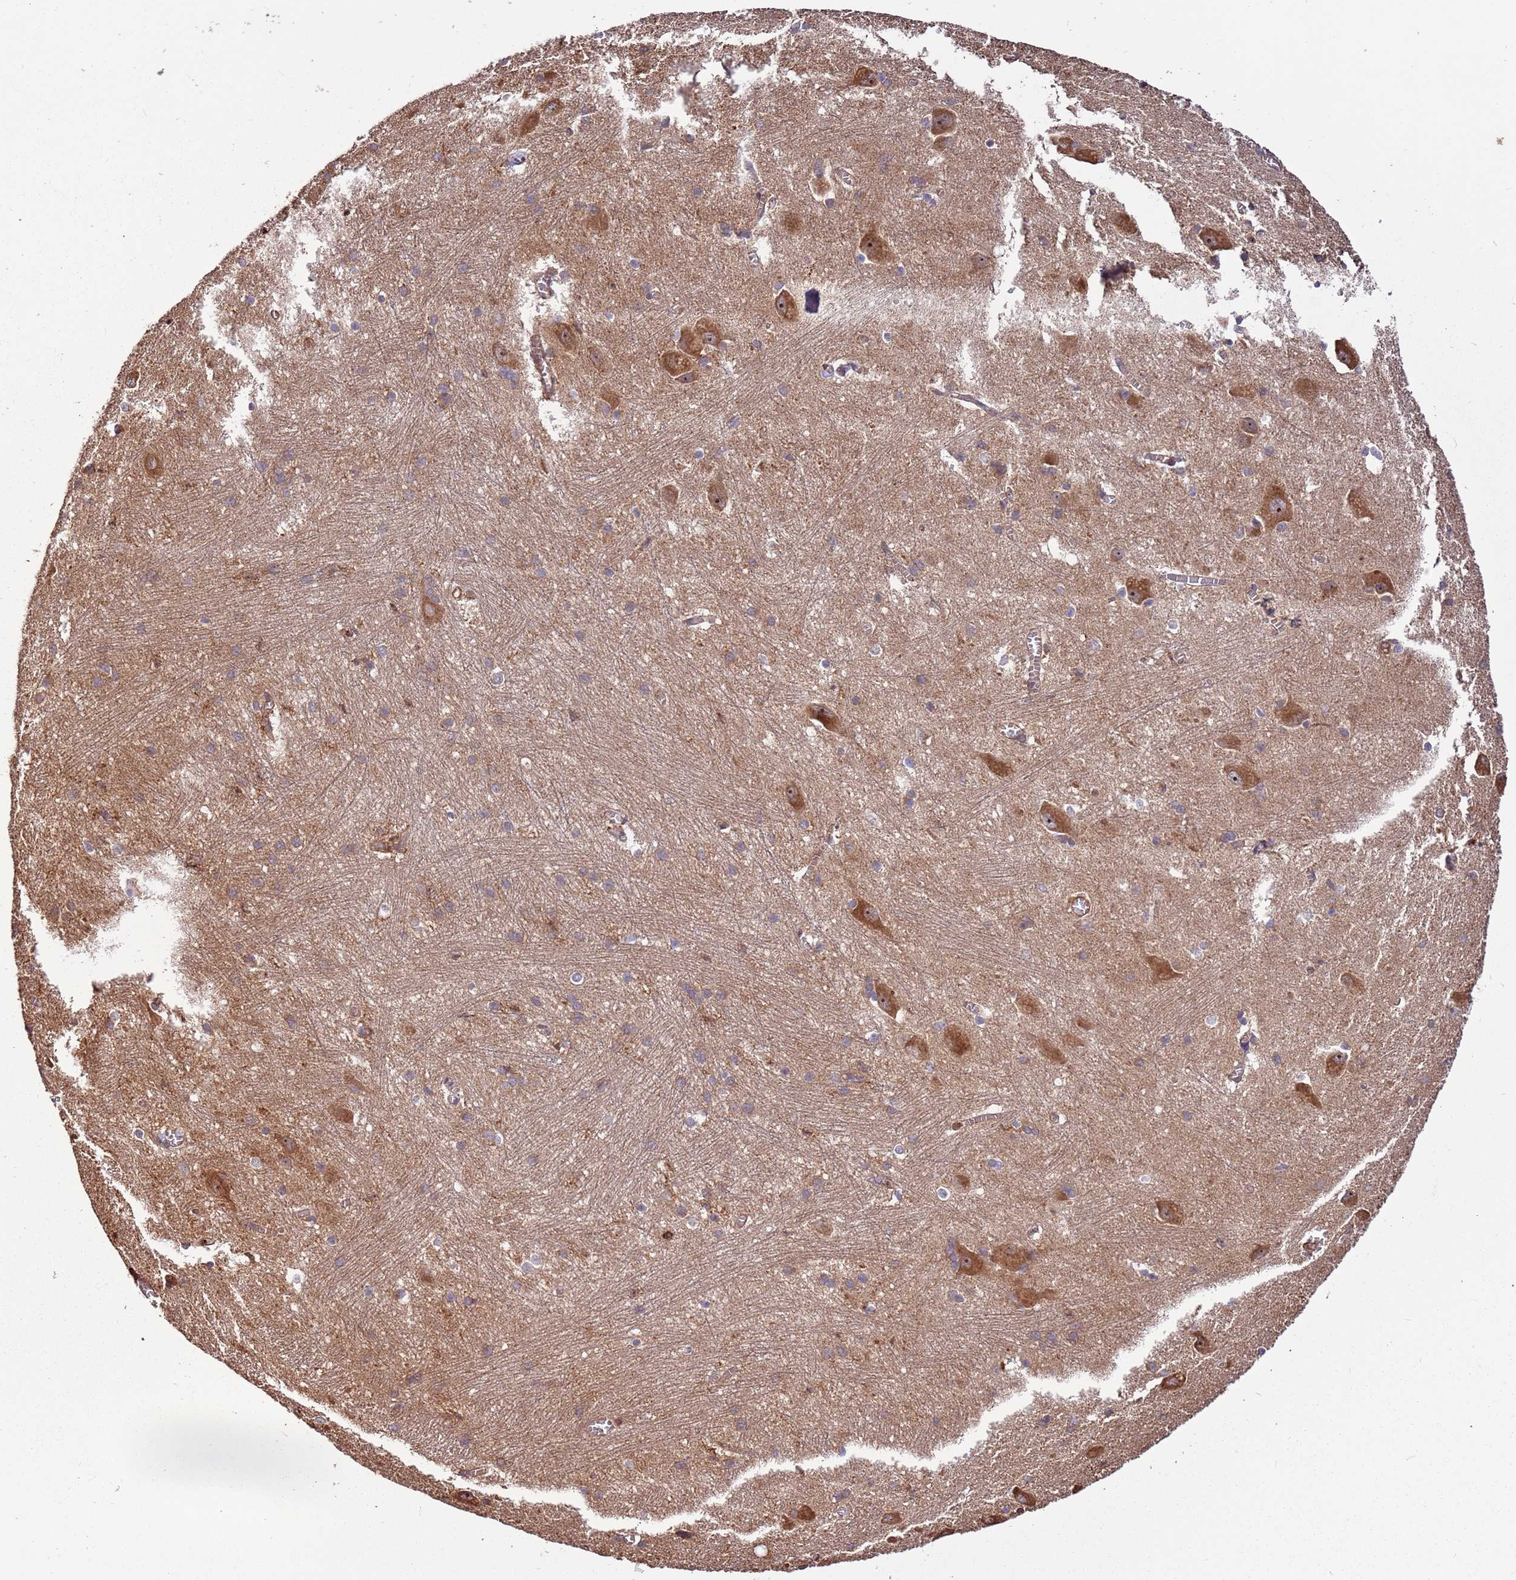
{"staining": {"intensity": "moderate", "quantity": "25%-75%", "location": "cytoplasmic/membranous"}, "tissue": "caudate", "cell_type": "Glial cells", "image_type": "normal", "snomed": [{"axis": "morphology", "description": "Normal tissue, NOS"}, {"axis": "topography", "description": "Lateral ventricle wall"}], "caption": "Moderate cytoplasmic/membranous expression is seen in about 25%-75% of glial cells in benign caudate.", "gene": "ACVR2A", "patient": {"sex": "male", "age": 37}}